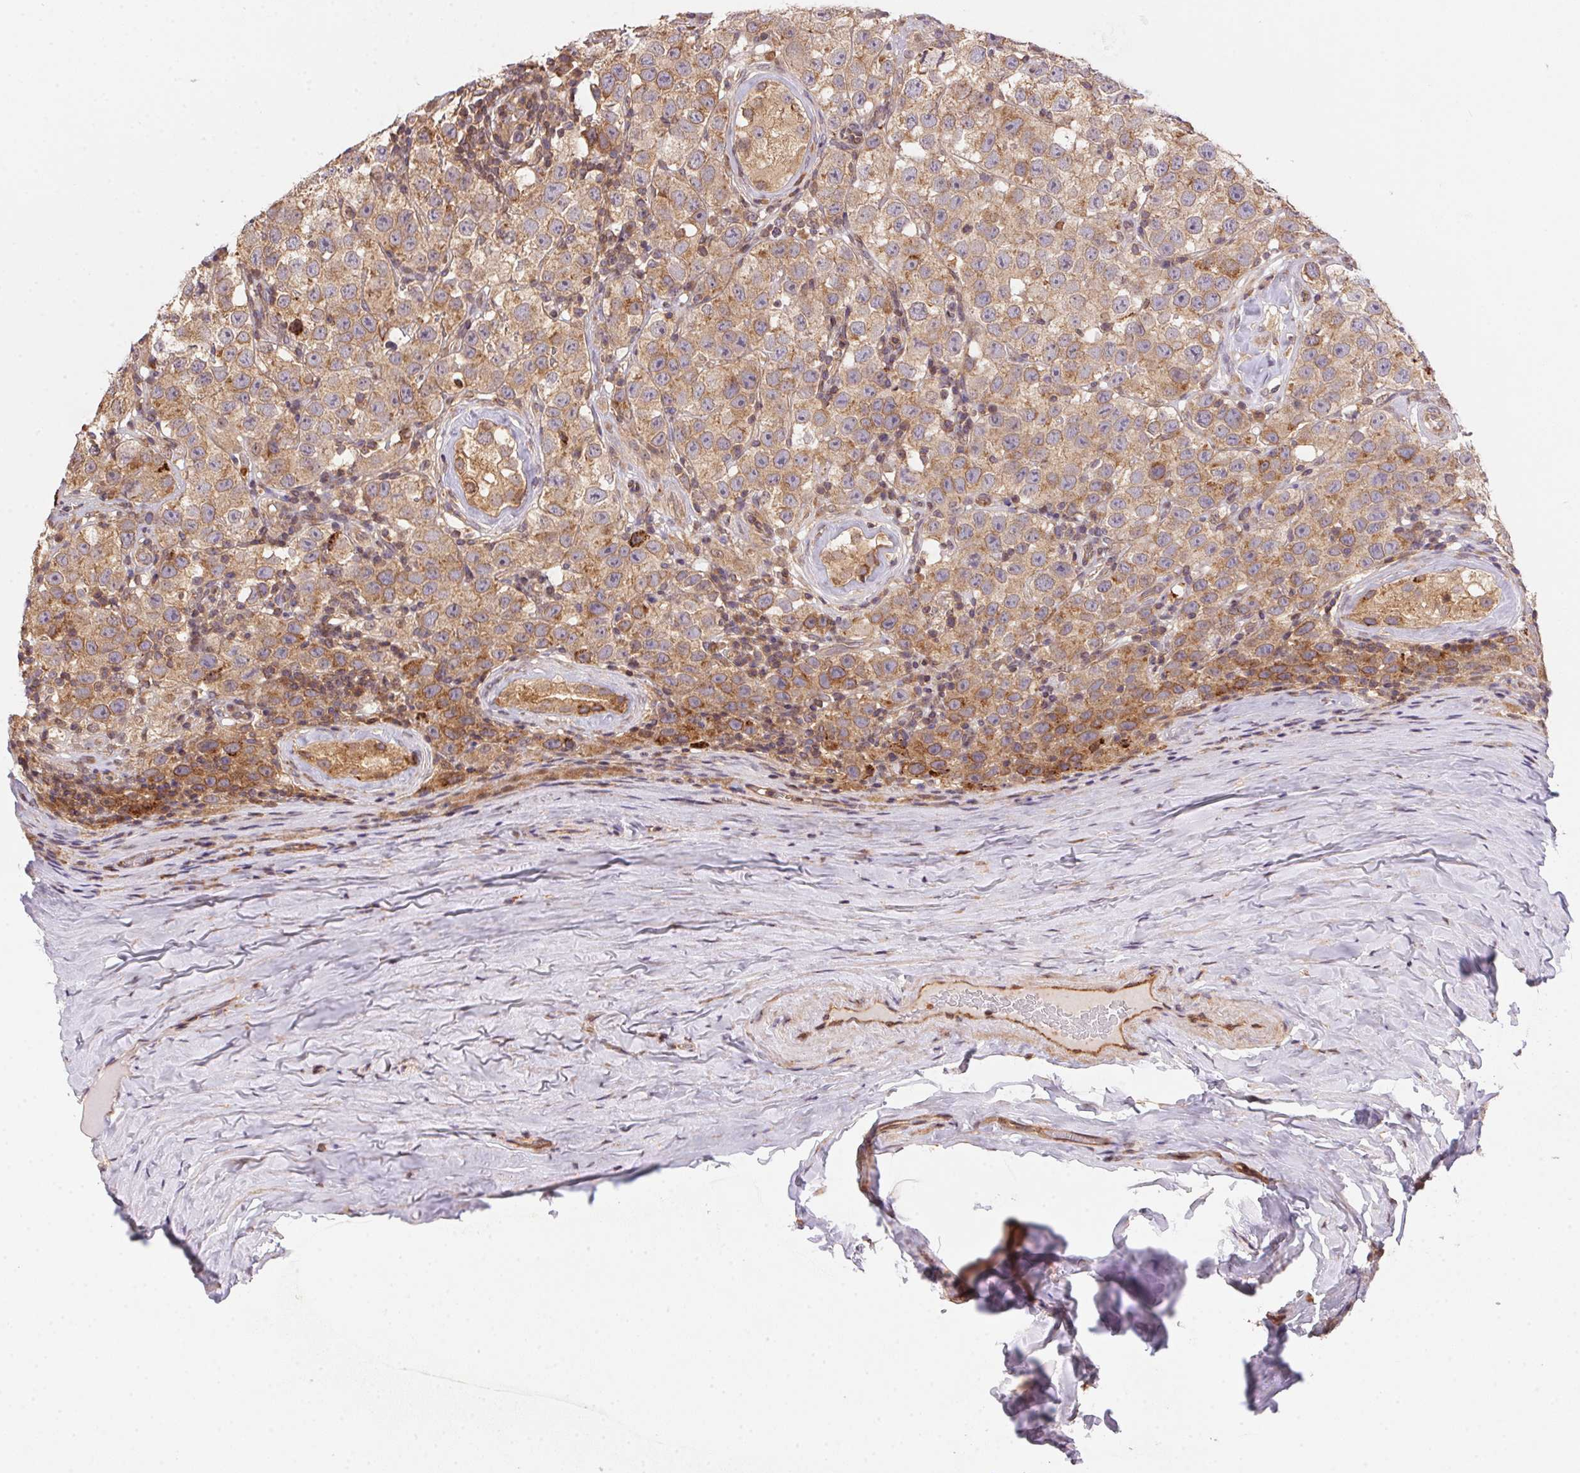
{"staining": {"intensity": "weak", "quantity": ">75%", "location": "cytoplasmic/membranous"}, "tissue": "testis cancer", "cell_type": "Tumor cells", "image_type": "cancer", "snomed": [{"axis": "morphology", "description": "Seminoma, NOS"}, {"axis": "topography", "description": "Testis"}], "caption": "Immunohistochemistry (IHC) (DAB (3,3'-diaminobenzidine)) staining of human seminoma (testis) demonstrates weak cytoplasmic/membranous protein positivity in approximately >75% of tumor cells.", "gene": "MEX3D", "patient": {"sex": "male", "age": 34}}